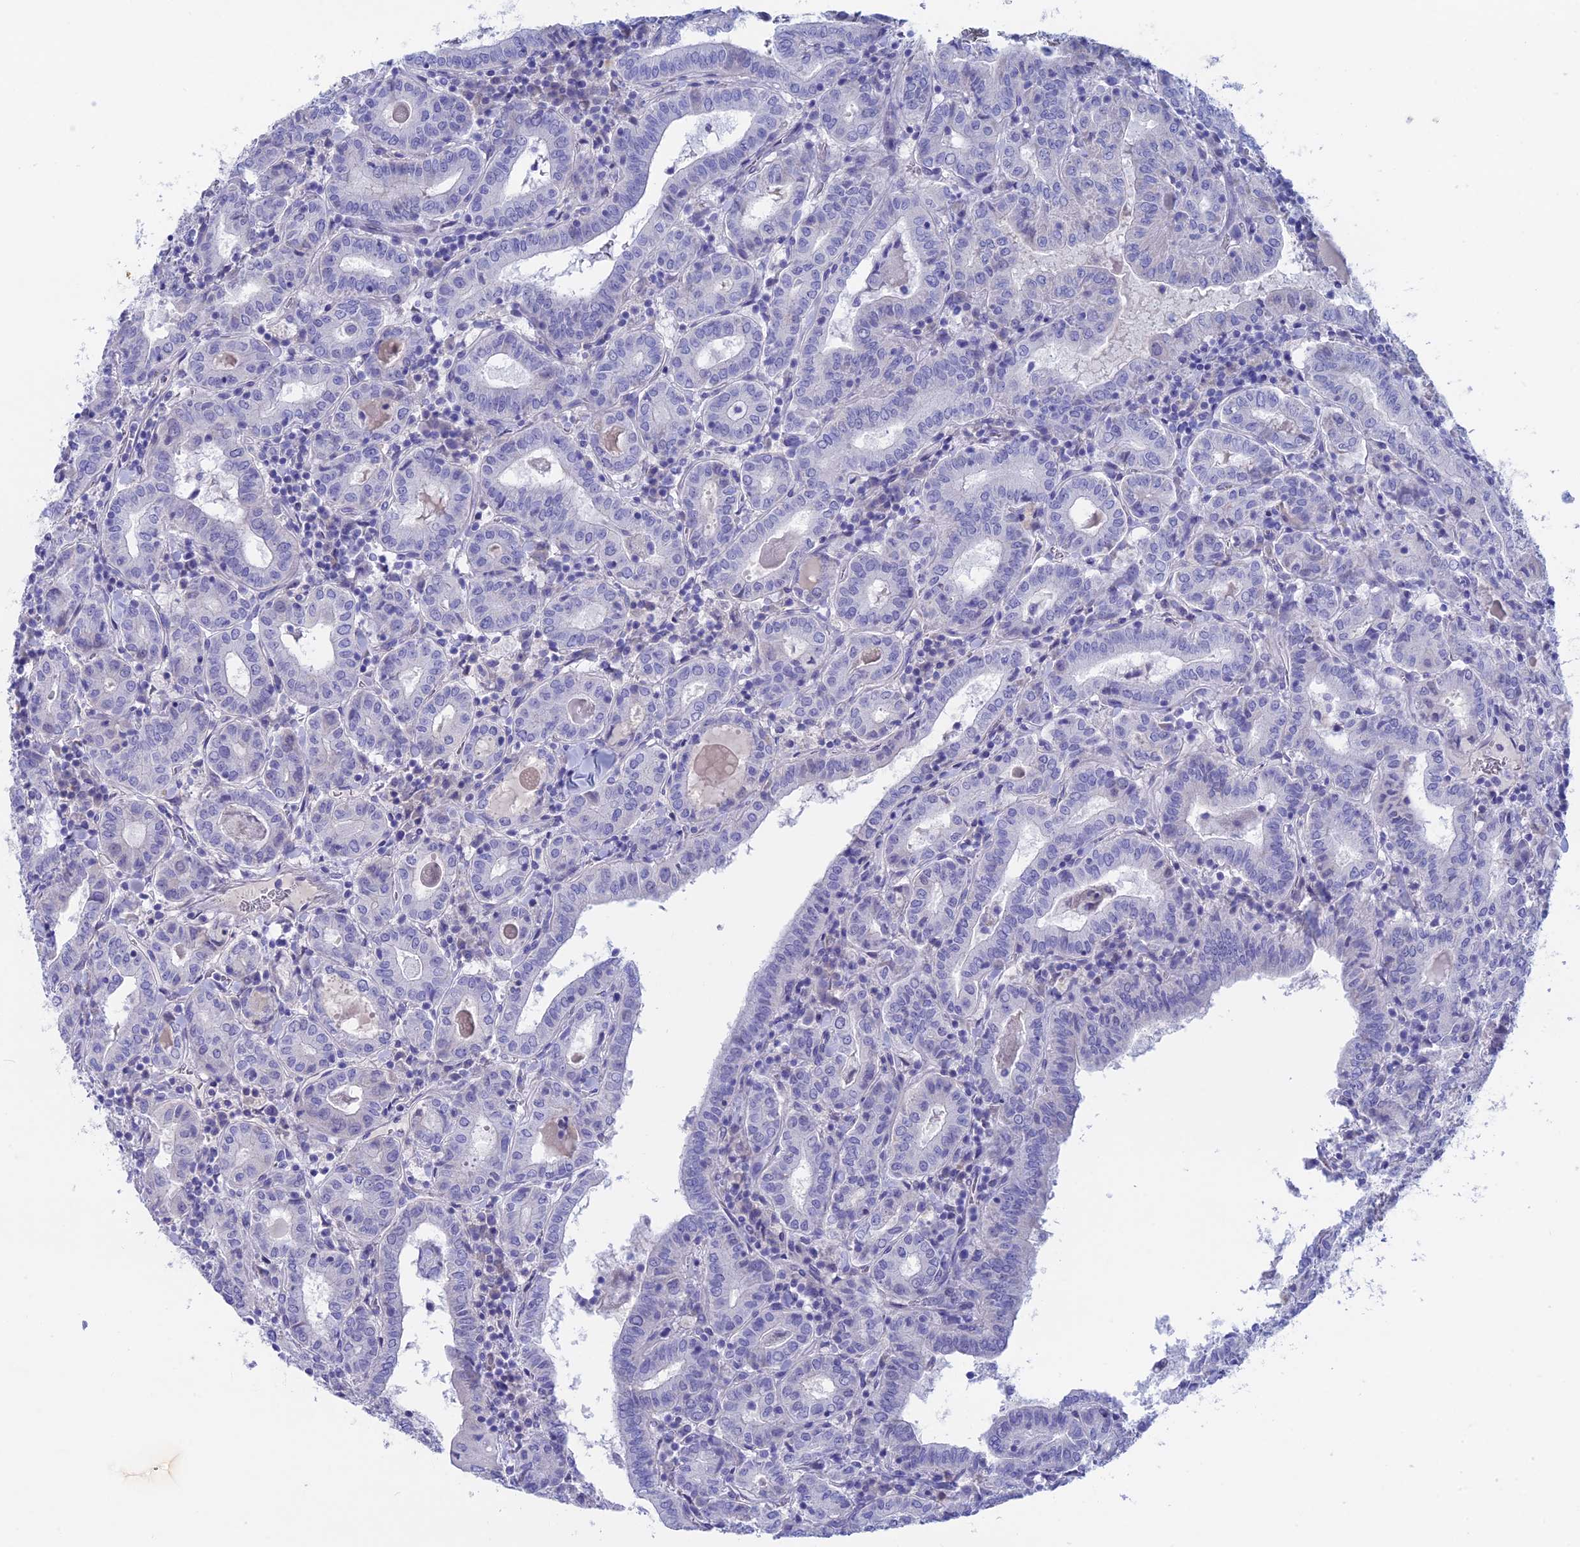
{"staining": {"intensity": "negative", "quantity": "none", "location": "none"}, "tissue": "thyroid cancer", "cell_type": "Tumor cells", "image_type": "cancer", "snomed": [{"axis": "morphology", "description": "Papillary adenocarcinoma, NOS"}, {"axis": "topography", "description": "Thyroid gland"}], "caption": "A micrograph of thyroid cancer stained for a protein displays no brown staining in tumor cells.", "gene": "BTBD19", "patient": {"sex": "female", "age": 72}}